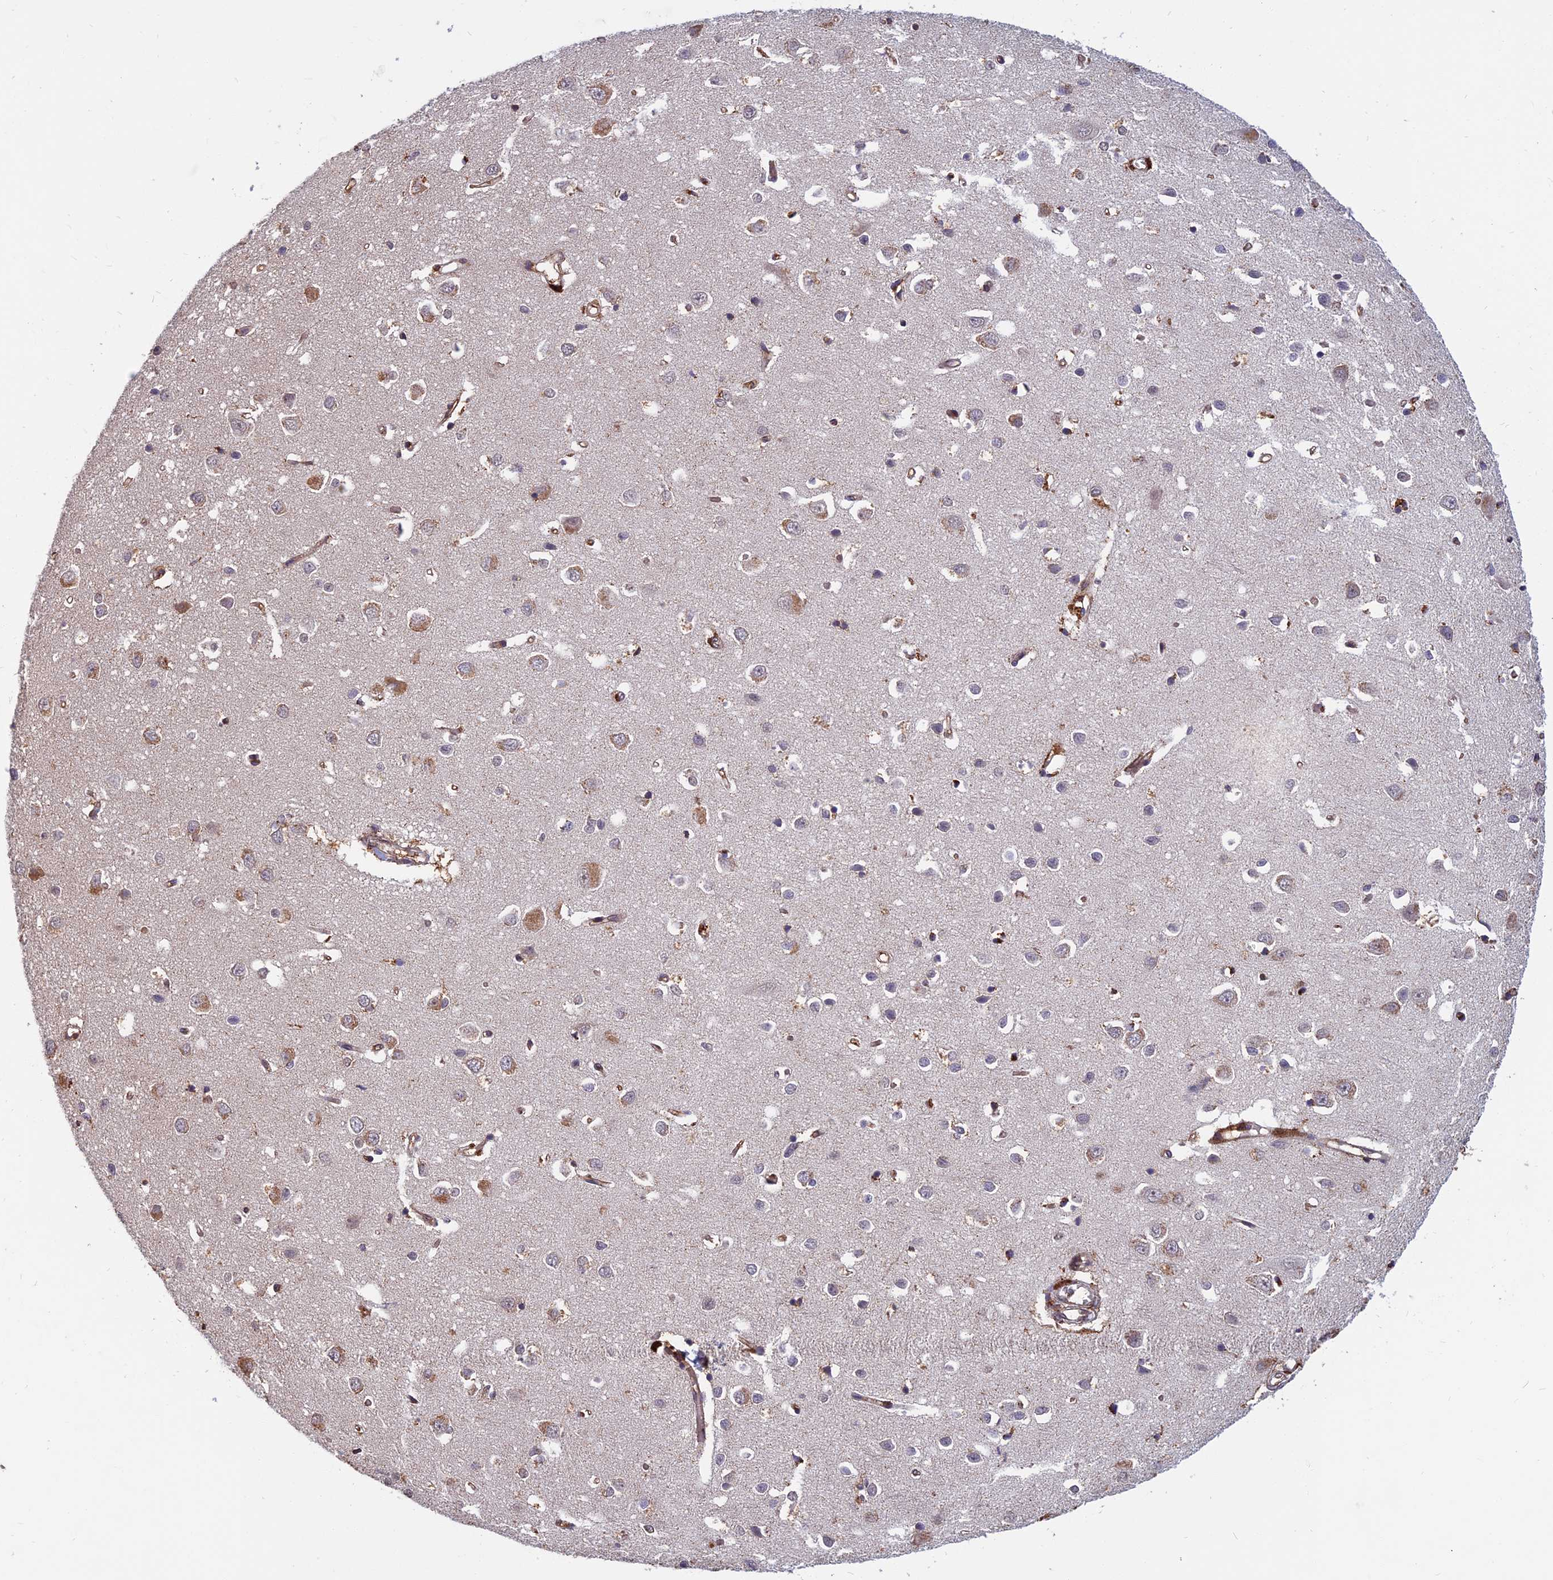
{"staining": {"intensity": "moderate", "quantity": "25%-75%", "location": "cytoplasmic/membranous"}, "tissue": "cerebral cortex", "cell_type": "Endothelial cells", "image_type": "normal", "snomed": [{"axis": "morphology", "description": "Normal tissue, NOS"}, {"axis": "topography", "description": "Cerebral cortex"}], "caption": "A medium amount of moderate cytoplasmic/membranous staining is identified in about 25%-75% of endothelial cells in benign cerebral cortex. (brown staining indicates protein expression, while blue staining denotes nuclei).", "gene": "SPG11", "patient": {"sex": "female", "age": 64}}